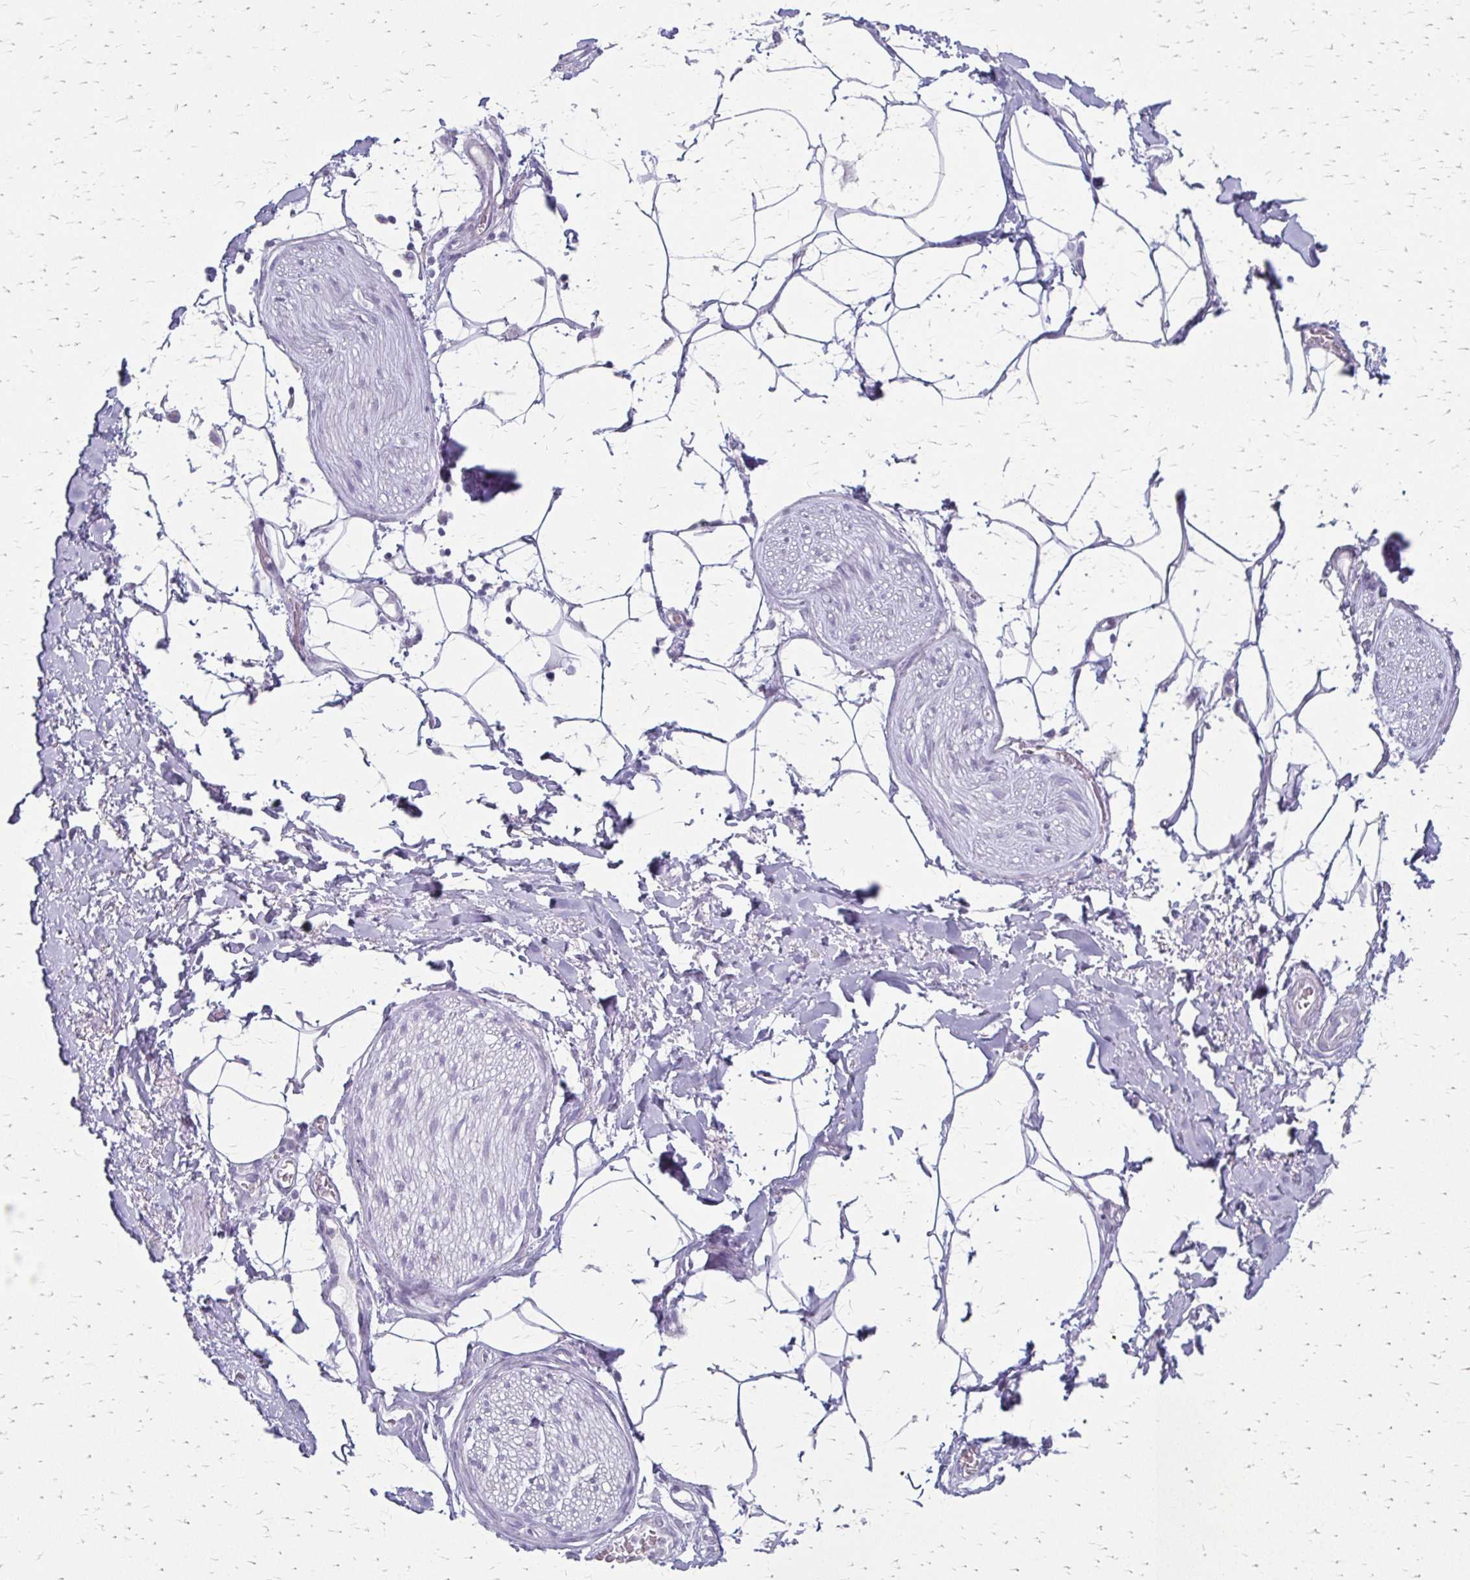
{"staining": {"intensity": "negative", "quantity": "none", "location": "none"}, "tissue": "adipose tissue", "cell_type": "Adipocytes", "image_type": "normal", "snomed": [{"axis": "morphology", "description": "Normal tissue, NOS"}, {"axis": "topography", "description": "Vagina"}, {"axis": "topography", "description": "Peripheral nerve tissue"}], "caption": "This histopathology image is of benign adipose tissue stained with immunohistochemistry to label a protein in brown with the nuclei are counter-stained blue. There is no expression in adipocytes. (DAB (3,3'-diaminobenzidine) immunohistochemistry (IHC) with hematoxylin counter stain).", "gene": "ACP5", "patient": {"sex": "female", "age": 71}}